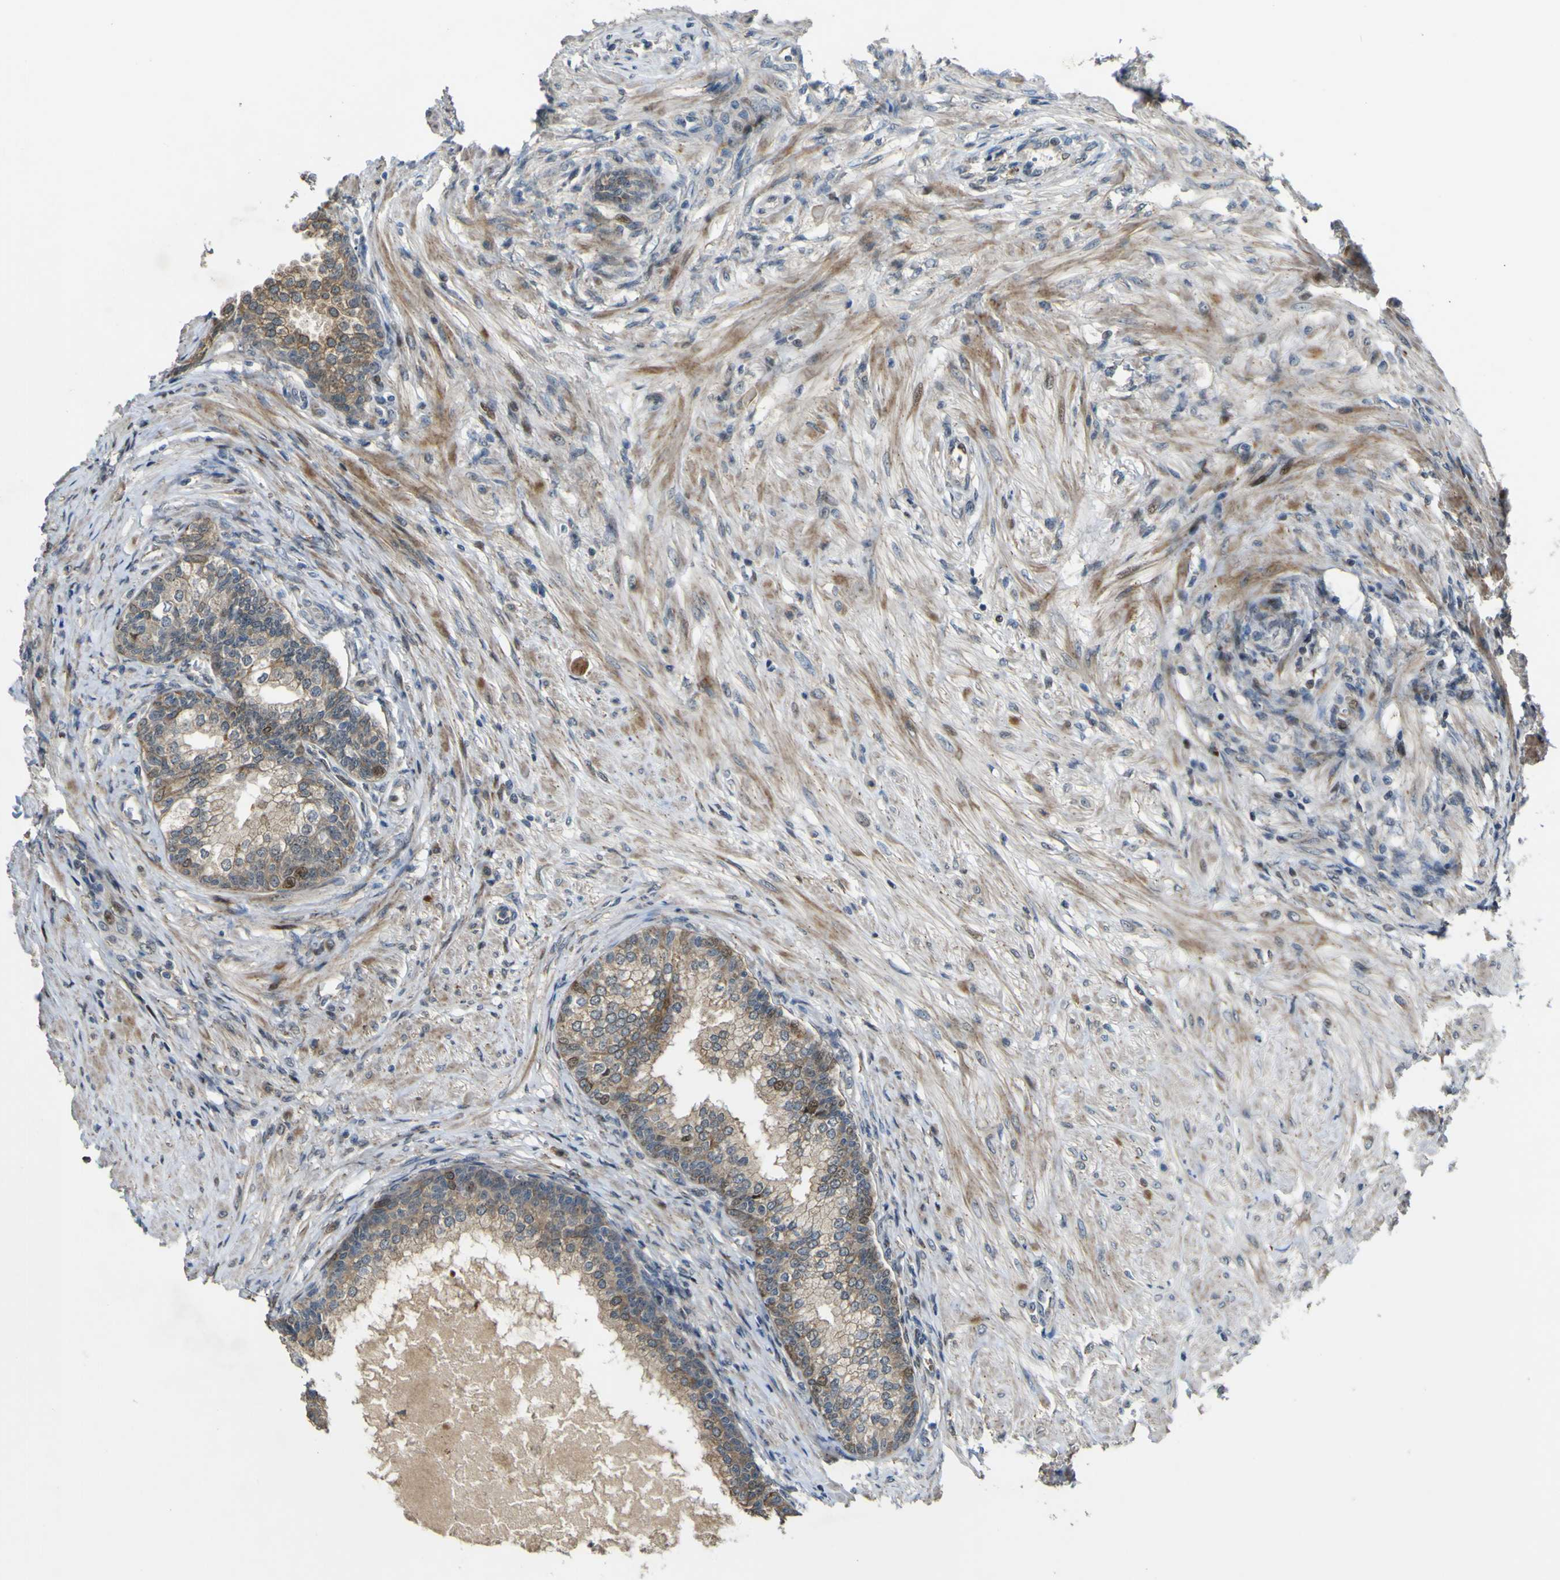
{"staining": {"intensity": "moderate", "quantity": ">75%", "location": "cytoplasmic/membranous"}, "tissue": "prostate", "cell_type": "Glandular cells", "image_type": "normal", "snomed": [{"axis": "morphology", "description": "Normal tissue, NOS"}, {"axis": "morphology", "description": "Urothelial carcinoma, Low grade"}, {"axis": "topography", "description": "Urinary bladder"}, {"axis": "topography", "description": "Prostate"}], "caption": "Moderate cytoplasmic/membranous positivity for a protein is present in approximately >75% of glandular cells of normal prostate using IHC.", "gene": "LBHD1", "patient": {"sex": "male", "age": 60}}